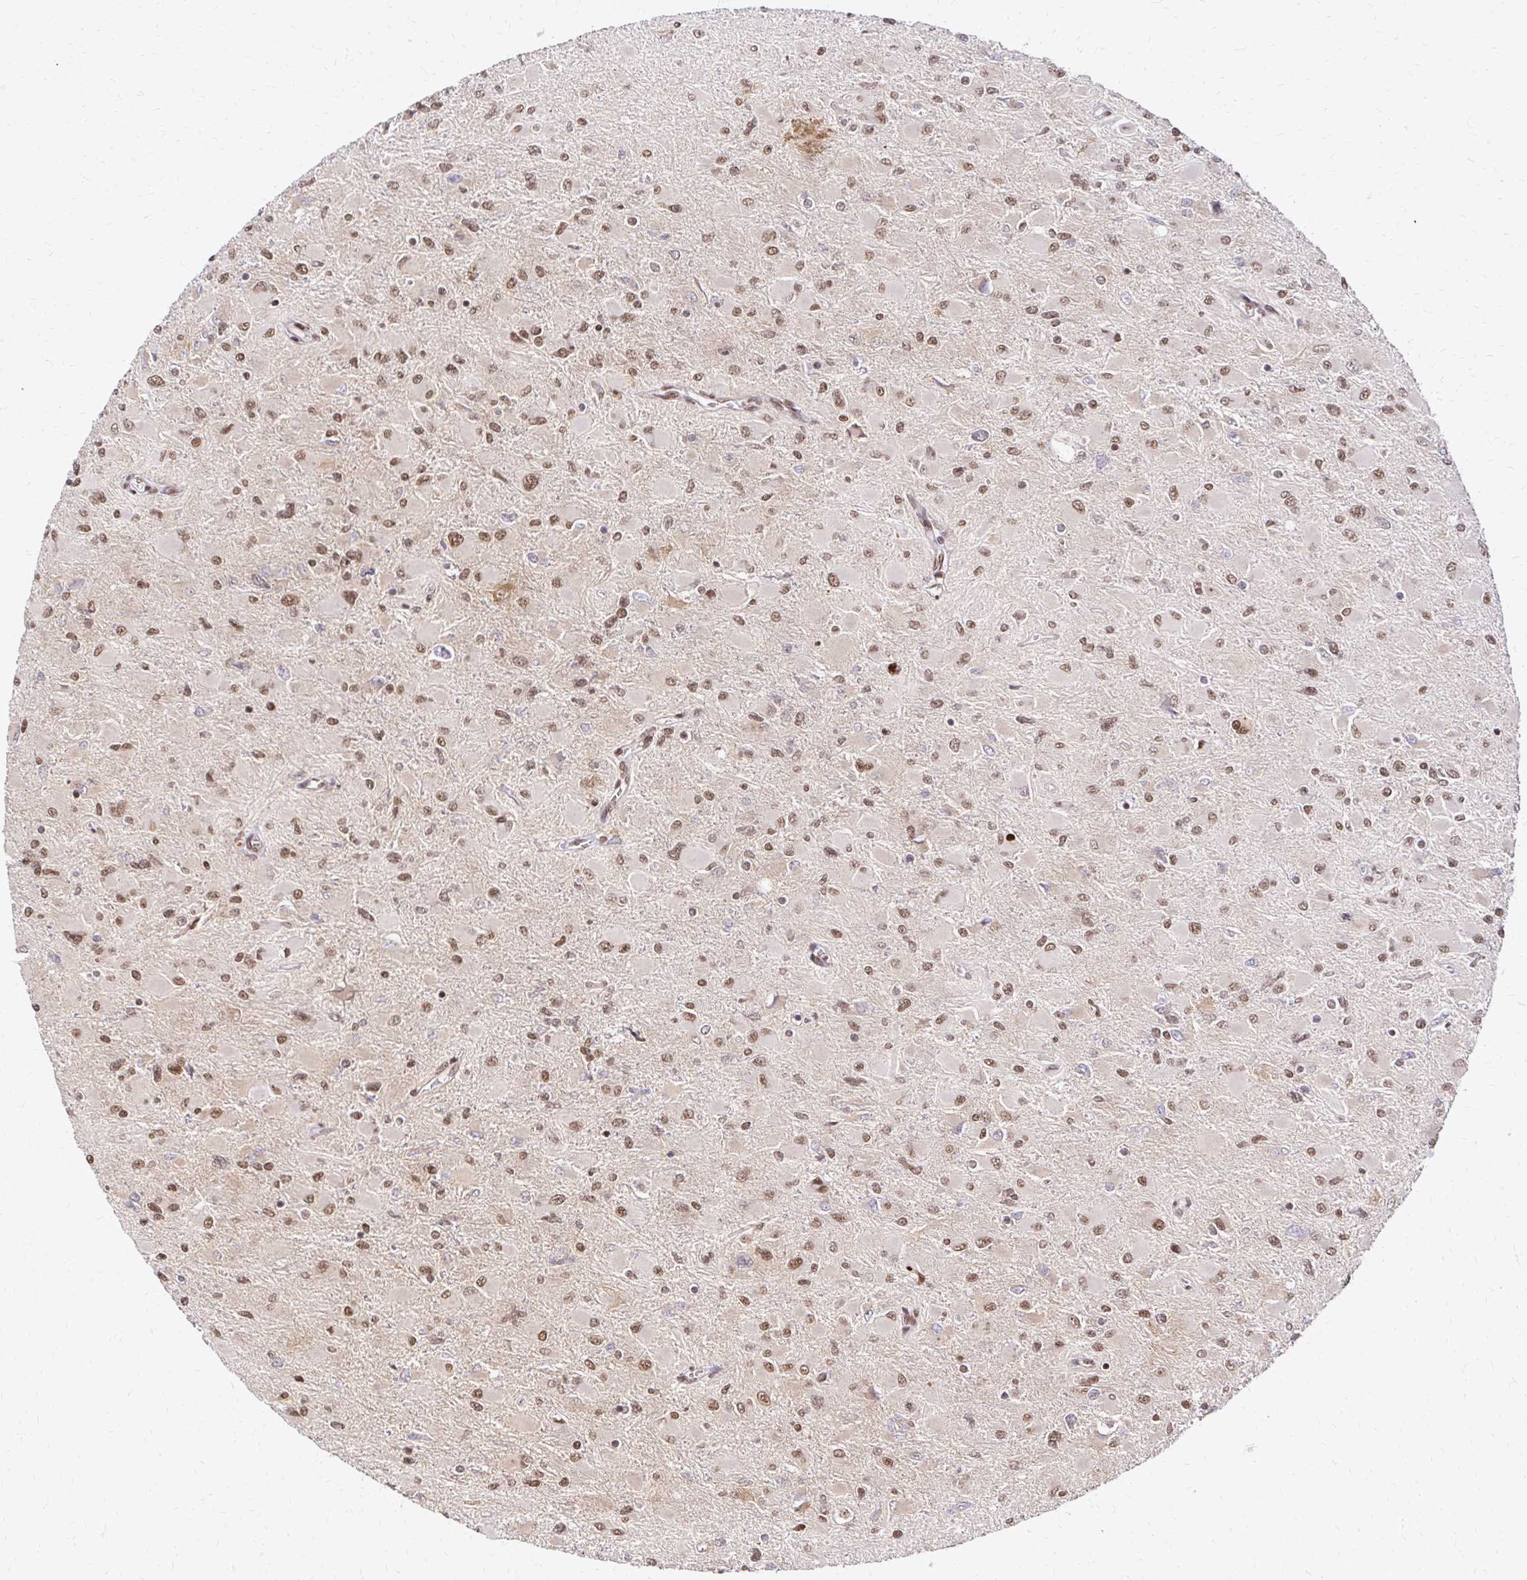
{"staining": {"intensity": "moderate", "quantity": ">75%", "location": "nuclear"}, "tissue": "glioma", "cell_type": "Tumor cells", "image_type": "cancer", "snomed": [{"axis": "morphology", "description": "Glioma, malignant, High grade"}, {"axis": "topography", "description": "Cerebral cortex"}], "caption": "Immunohistochemical staining of human high-grade glioma (malignant) demonstrates moderate nuclear protein staining in approximately >75% of tumor cells.", "gene": "GLYR1", "patient": {"sex": "female", "age": 36}}